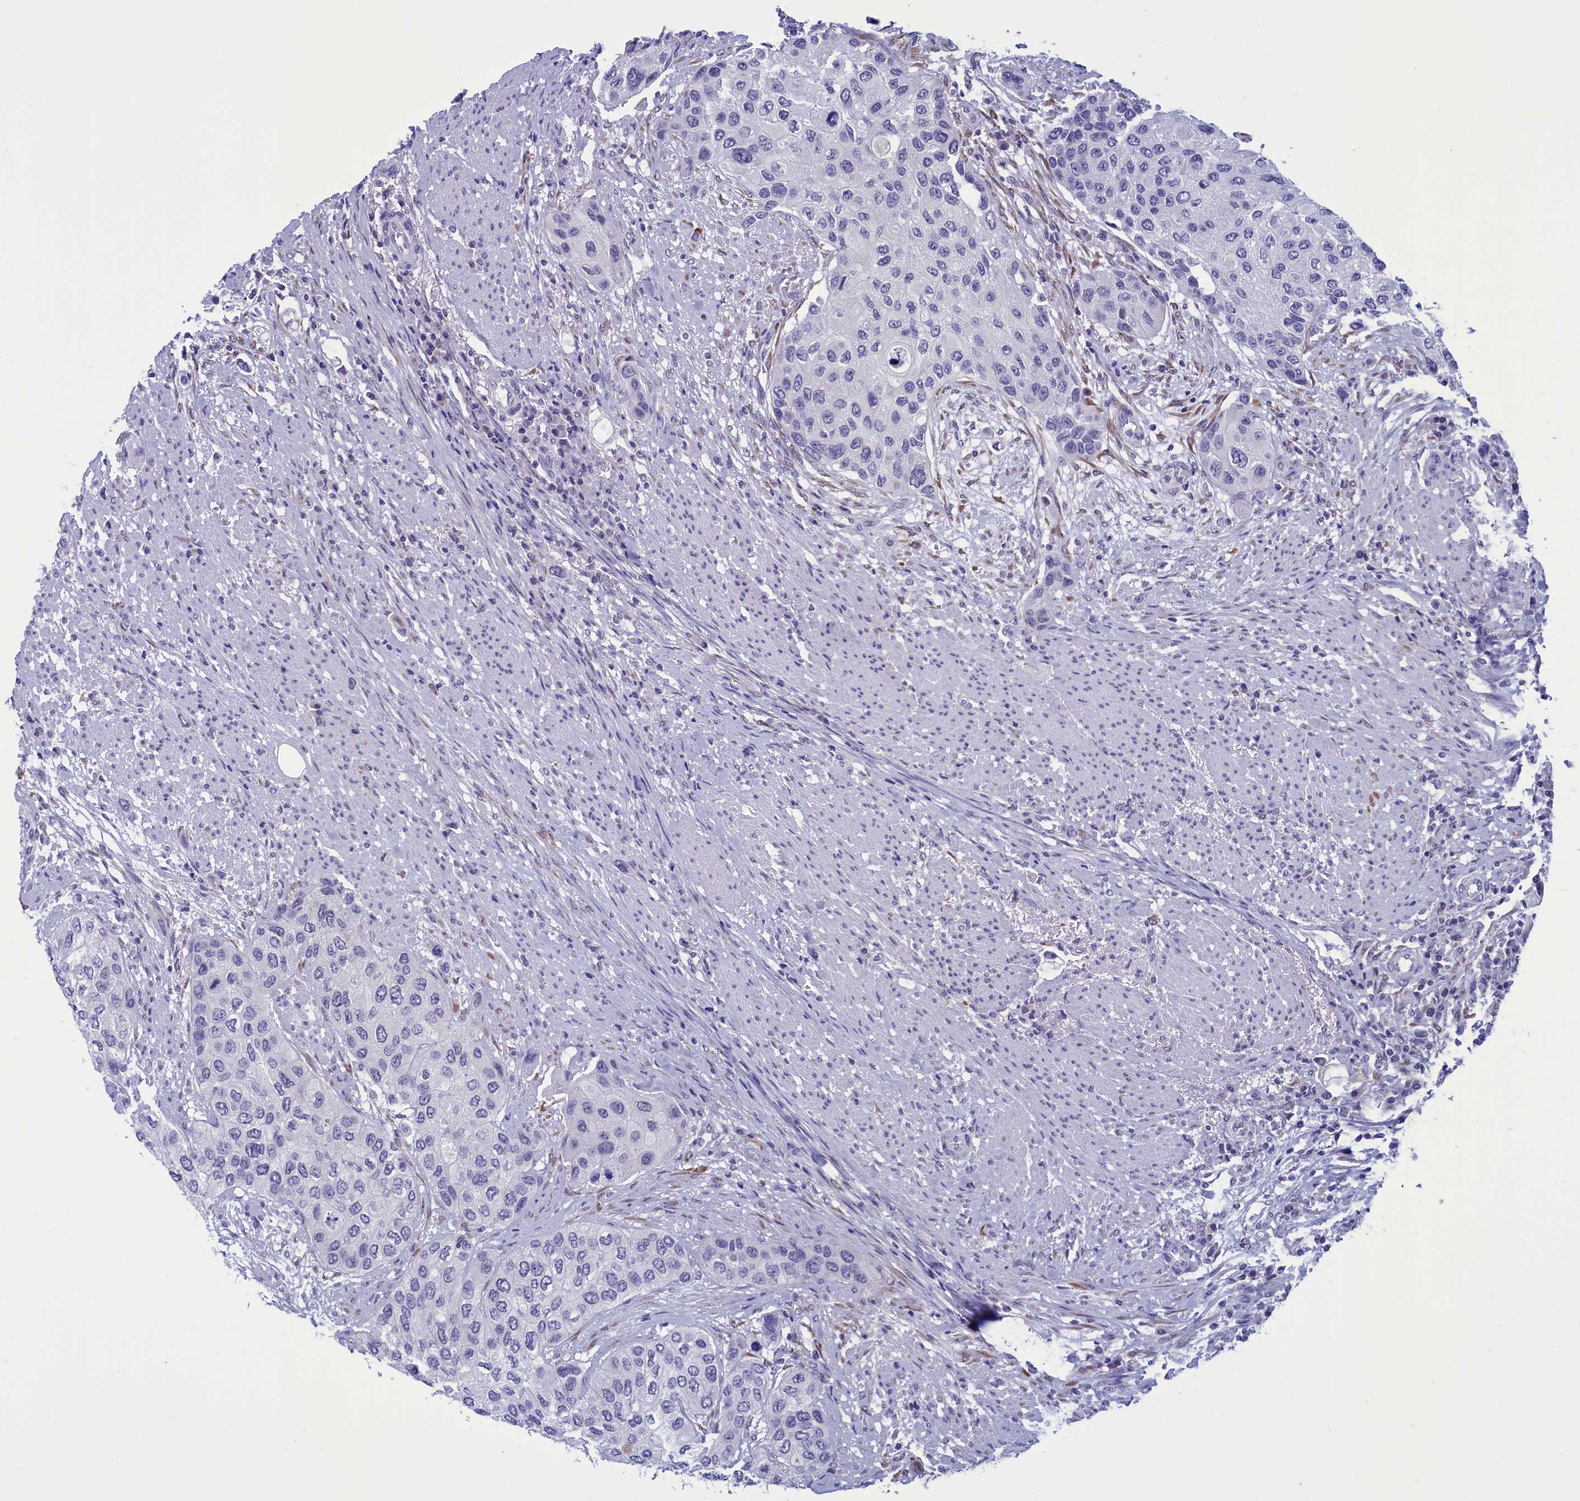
{"staining": {"intensity": "negative", "quantity": "none", "location": "none"}, "tissue": "urothelial cancer", "cell_type": "Tumor cells", "image_type": "cancer", "snomed": [{"axis": "morphology", "description": "Urothelial carcinoma, High grade"}, {"axis": "topography", "description": "Urinary bladder"}], "caption": "Immunohistochemical staining of human urothelial cancer exhibits no significant staining in tumor cells.", "gene": "PARS2", "patient": {"sex": "female", "age": 56}}